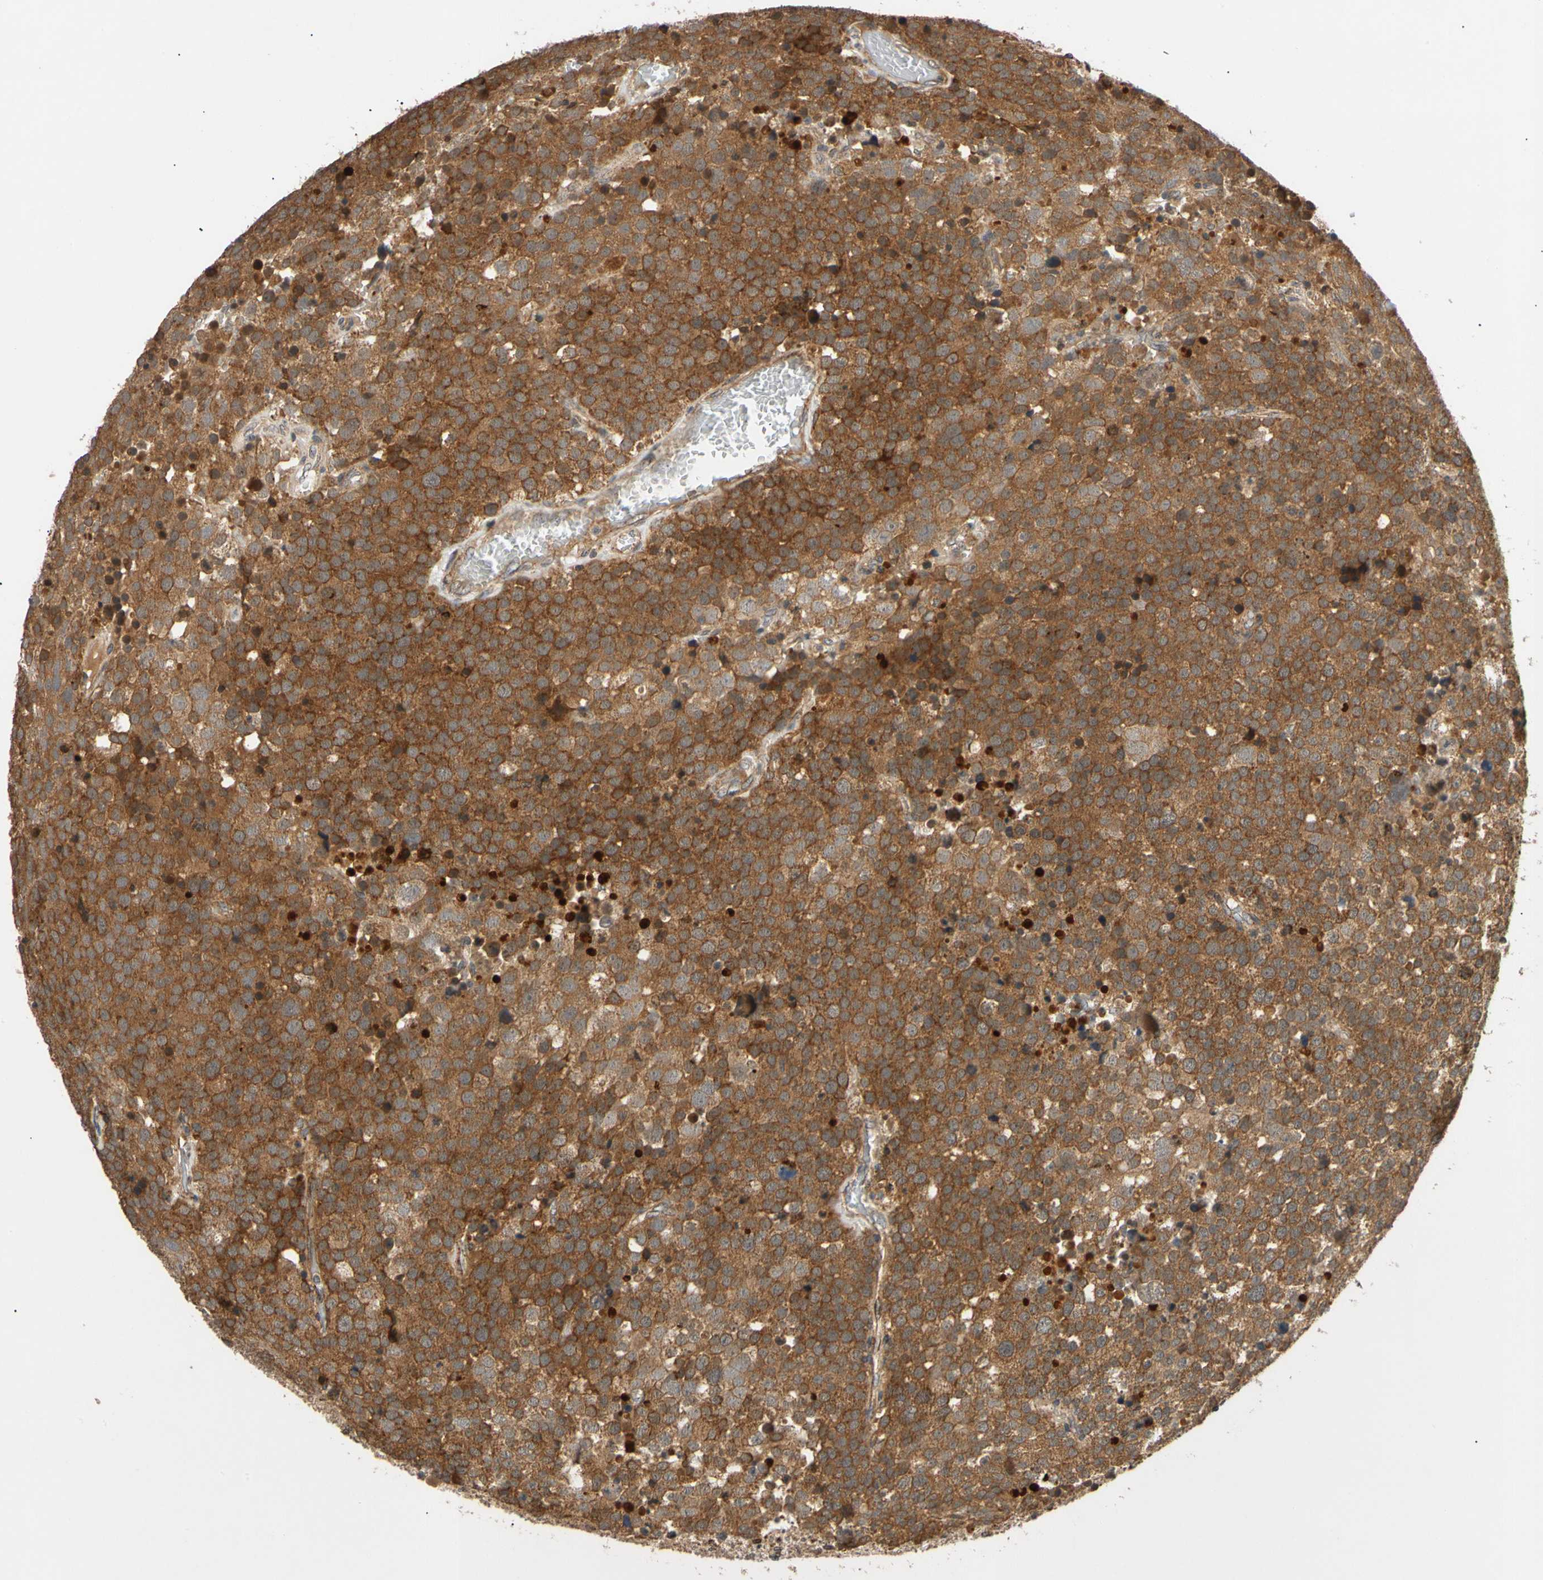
{"staining": {"intensity": "strong", "quantity": ">75%", "location": "cytoplasmic/membranous"}, "tissue": "testis cancer", "cell_type": "Tumor cells", "image_type": "cancer", "snomed": [{"axis": "morphology", "description": "Seminoma, NOS"}, {"axis": "topography", "description": "Testis"}], "caption": "A histopathology image of testis cancer stained for a protein shows strong cytoplasmic/membranous brown staining in tumor cells.", "gene": "MRPS22", "patient": {"sex": "male", "age": 71}}